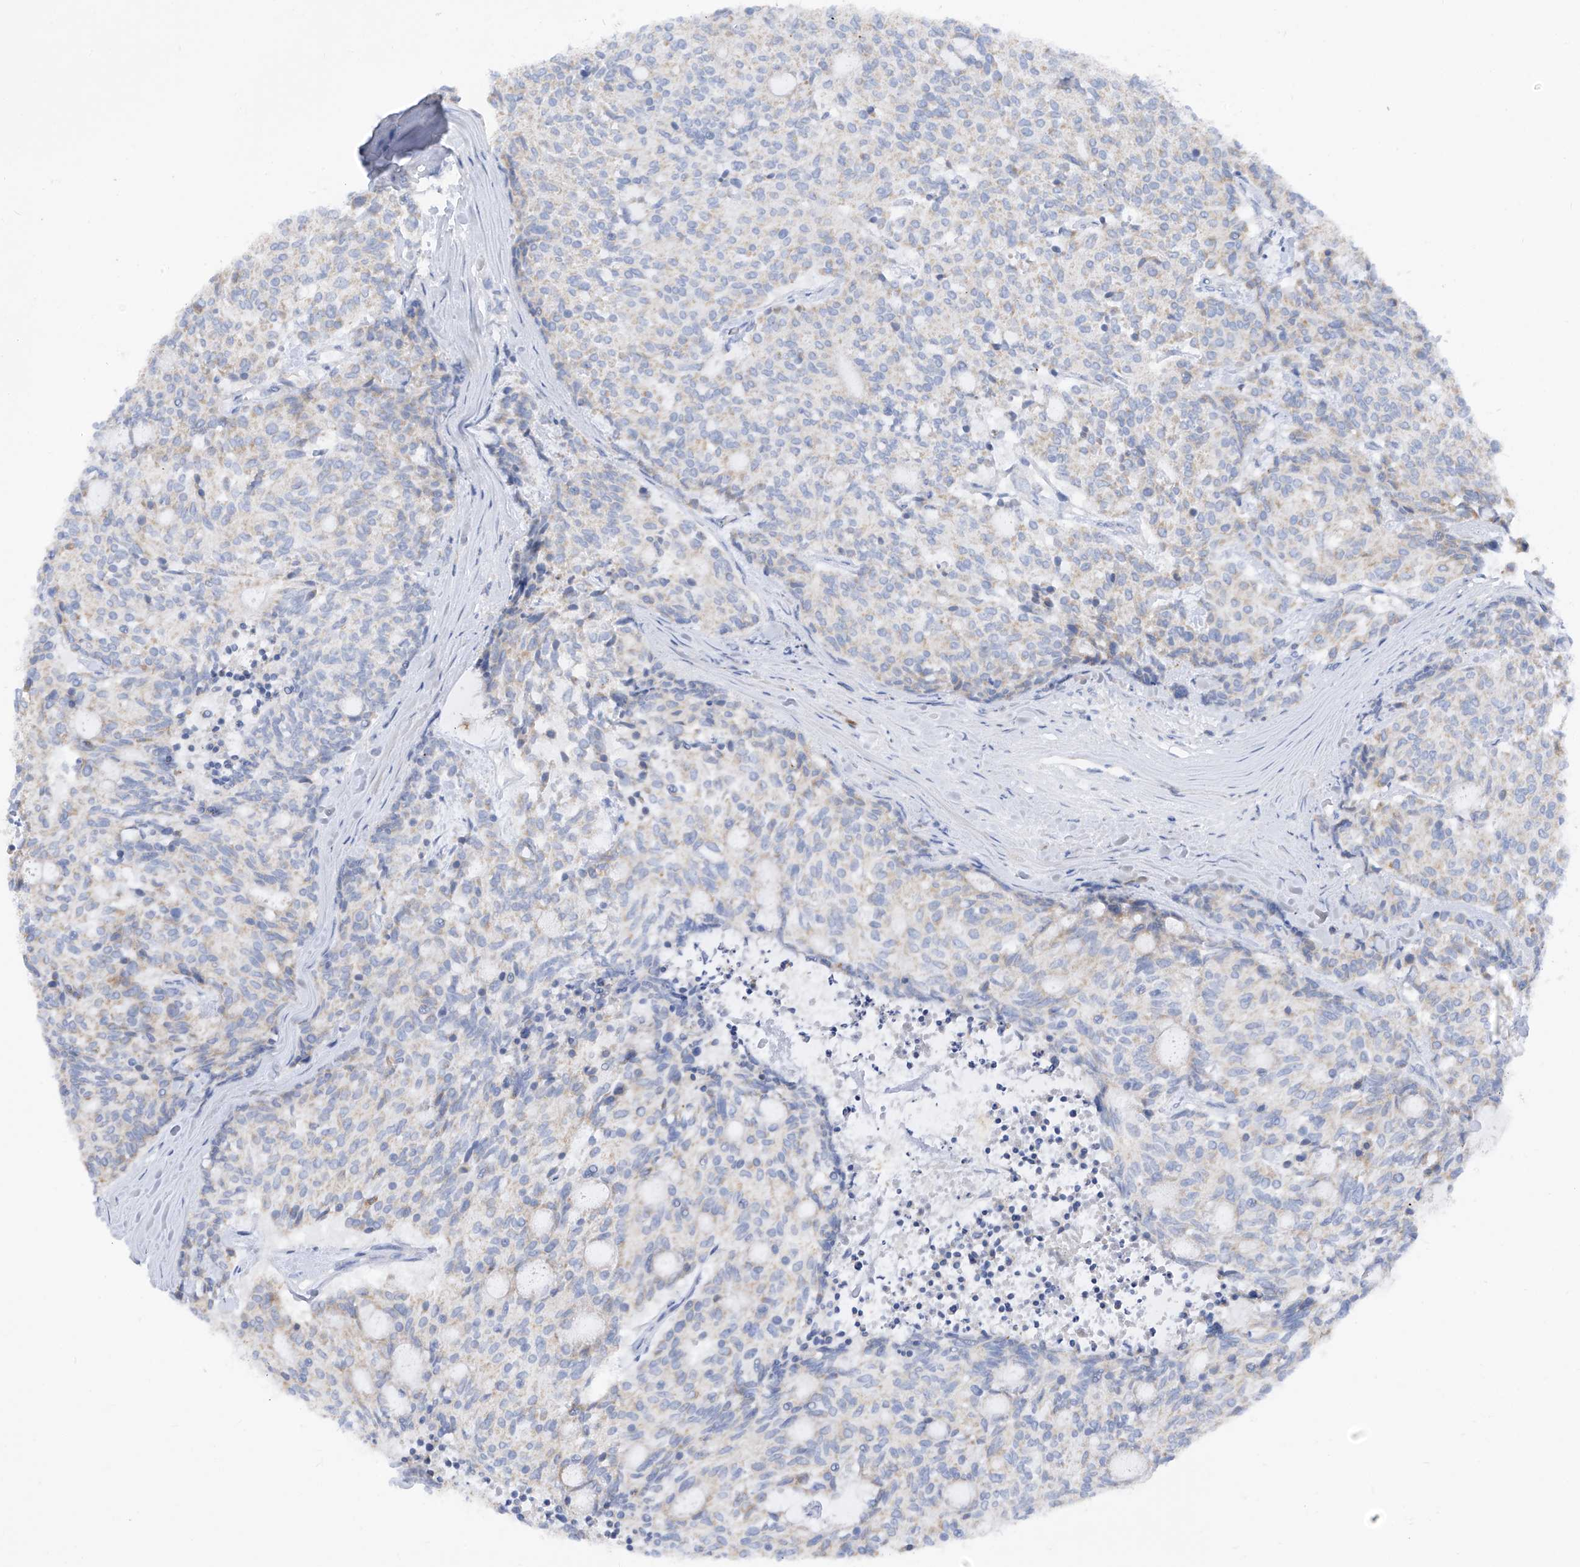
{"staining": {"intensity": "negative", "quantity": "none", "location": "none"}, "tissue": "carcinoid", "cell_type": "Tumor cells", "image_type": "cancer", "snomed": [{"axis": "morphology", "description": "Carcinoid, malignant, NOS"}, {"axis": "topography", "description": "Pancreas"}], "caption": "DAB (3,3'-diaminobenzidine) immunohistochemical staining of carcinoid demonstrates no significant staining in tumor cells.", "gene": "ZNF404", "patient": {"sex": "female", "age": 54}}